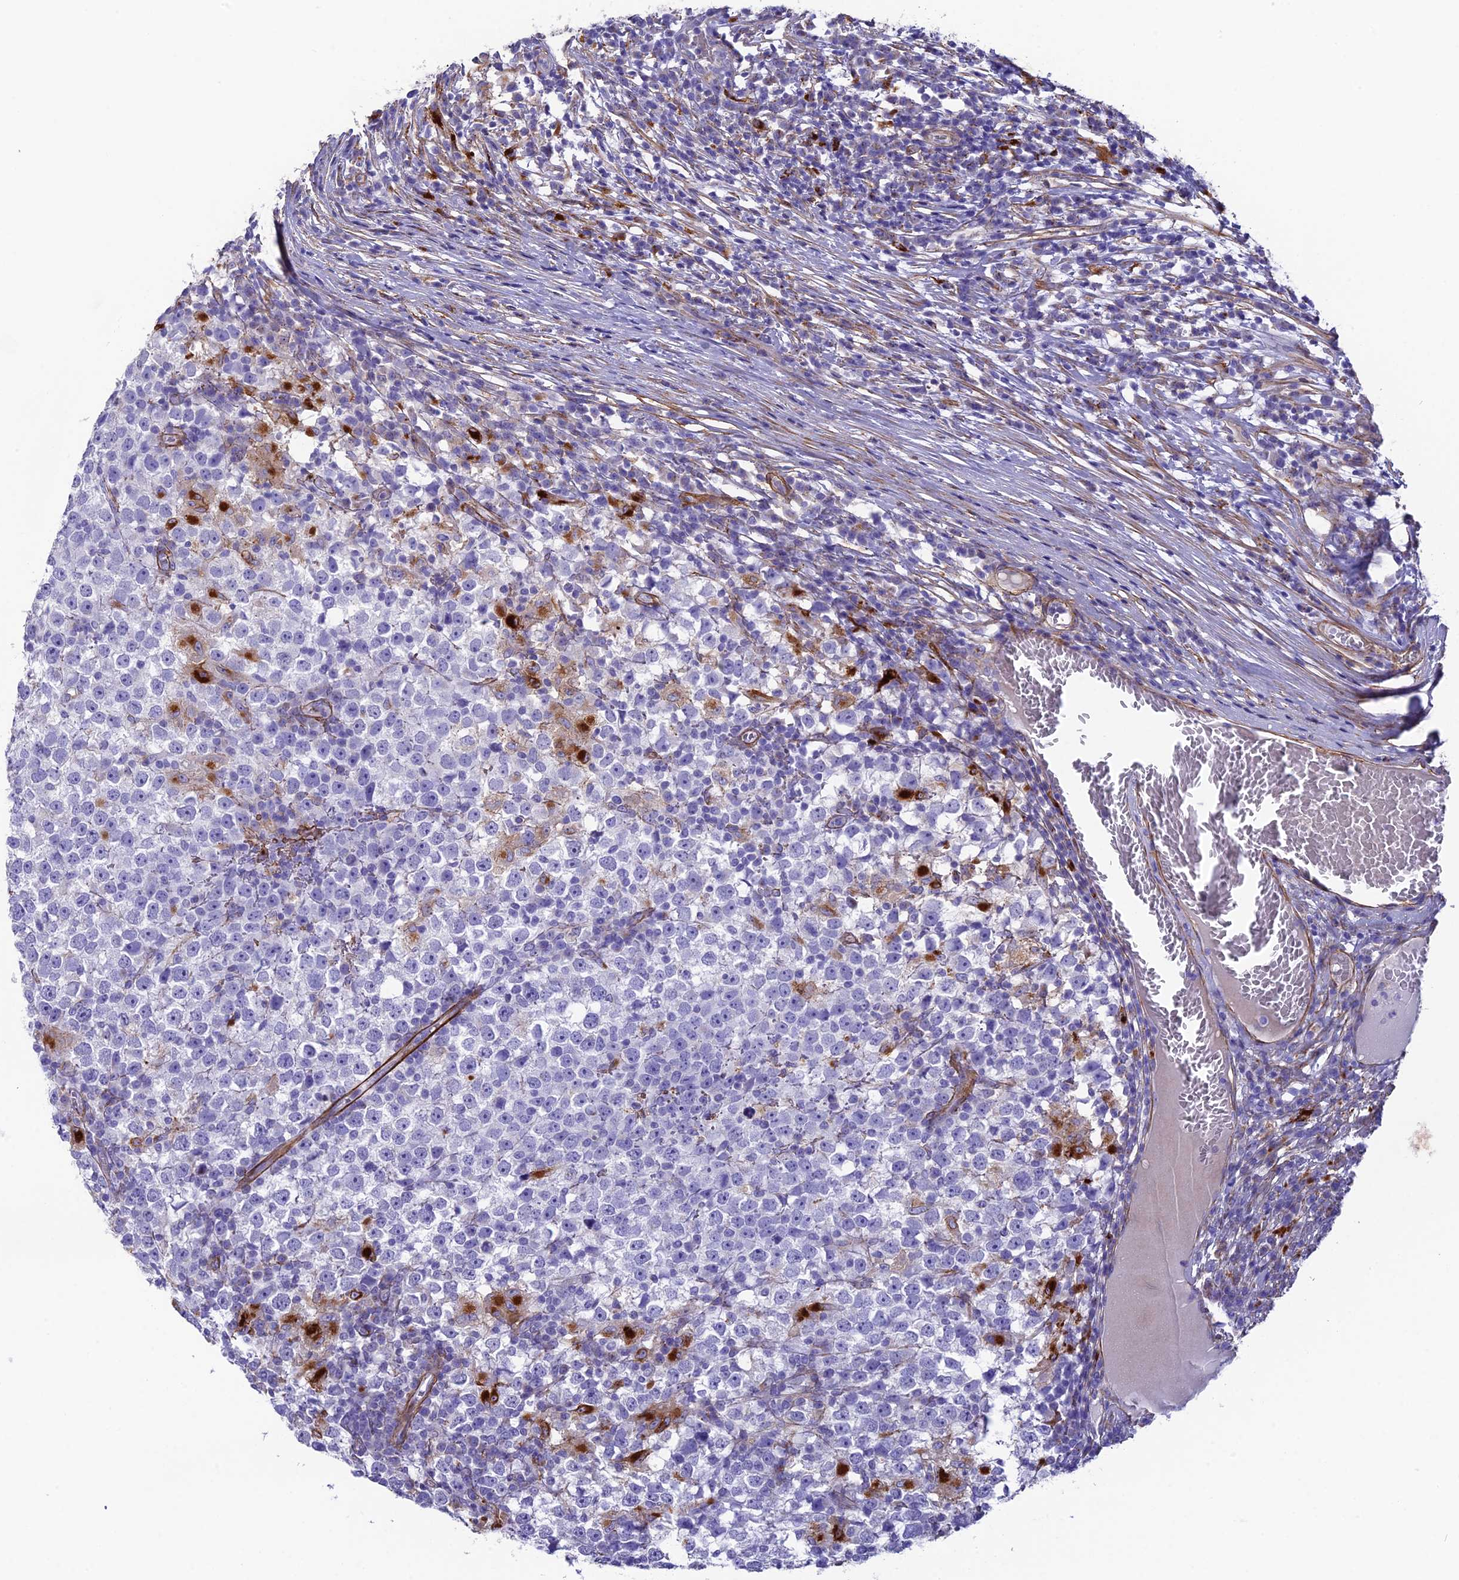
{"staining": {"intensity": "strong", "quantity": "<25%", "location": "cytoplasmic/membranous"}, "tissue": "testis cancer", "cell_type": "Tumor cells", "image_type": "cancer", "snomed": [{"axis": "morphology", "description": "Seminoma, NOS"}, {"axis": "topography", "description": "Testis"}], "caption": "Human seminoma (testis) stained with a brown dye reveals strong cytoplasmic/membranous positive positivity in approximately <25% of tumor cells.", "gene": "TNS1", "patient": {"sex": "male", "age": 65}}